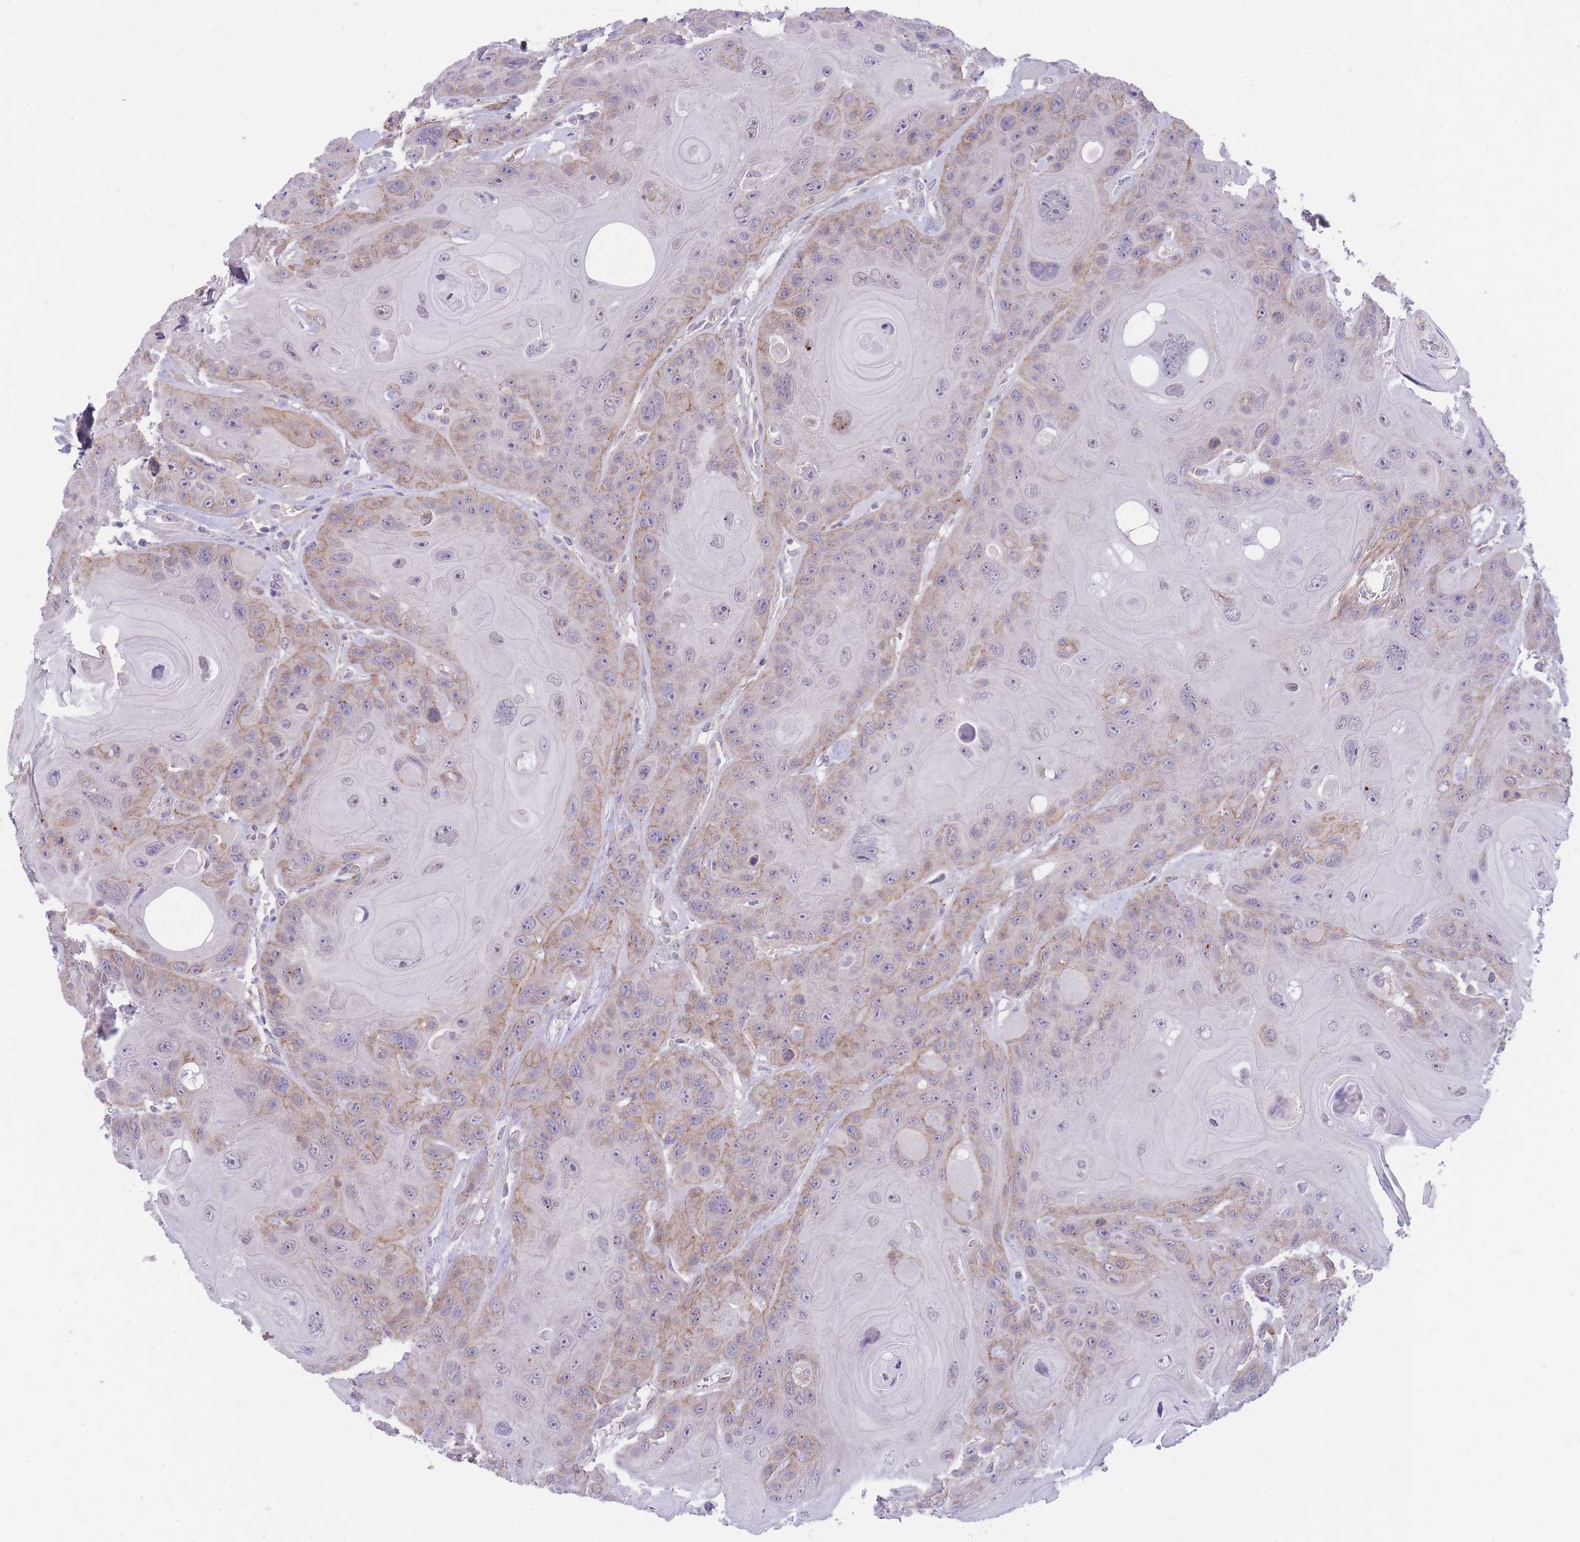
{"staining": {"intensity": "weak", "quantity": "25%-75%", "location": "cytoplasmic/membranous"}, "tissue": "head and neck cancer", "cell_type": "Tumor cells", "image_type": "cancer", "snomed": [{"axis": "morphology", "description": "Squamous cell carcinoma, NOS"}, {"axis": "topography", "description": "Head-Neck"}], "caption": "IHC (DAB (3,3'-diaminobenzidine)) staining of squamous cell carcinoma (head and neck) demonstrates weak cytoplasmic/membranous protein staining in approximately 25%-75% of tumor cells. The protein is shown in brown color, while the nuclei are stained blue.", "gene": "QTRT1", "patient": {"sex": "female", "age": 59}}